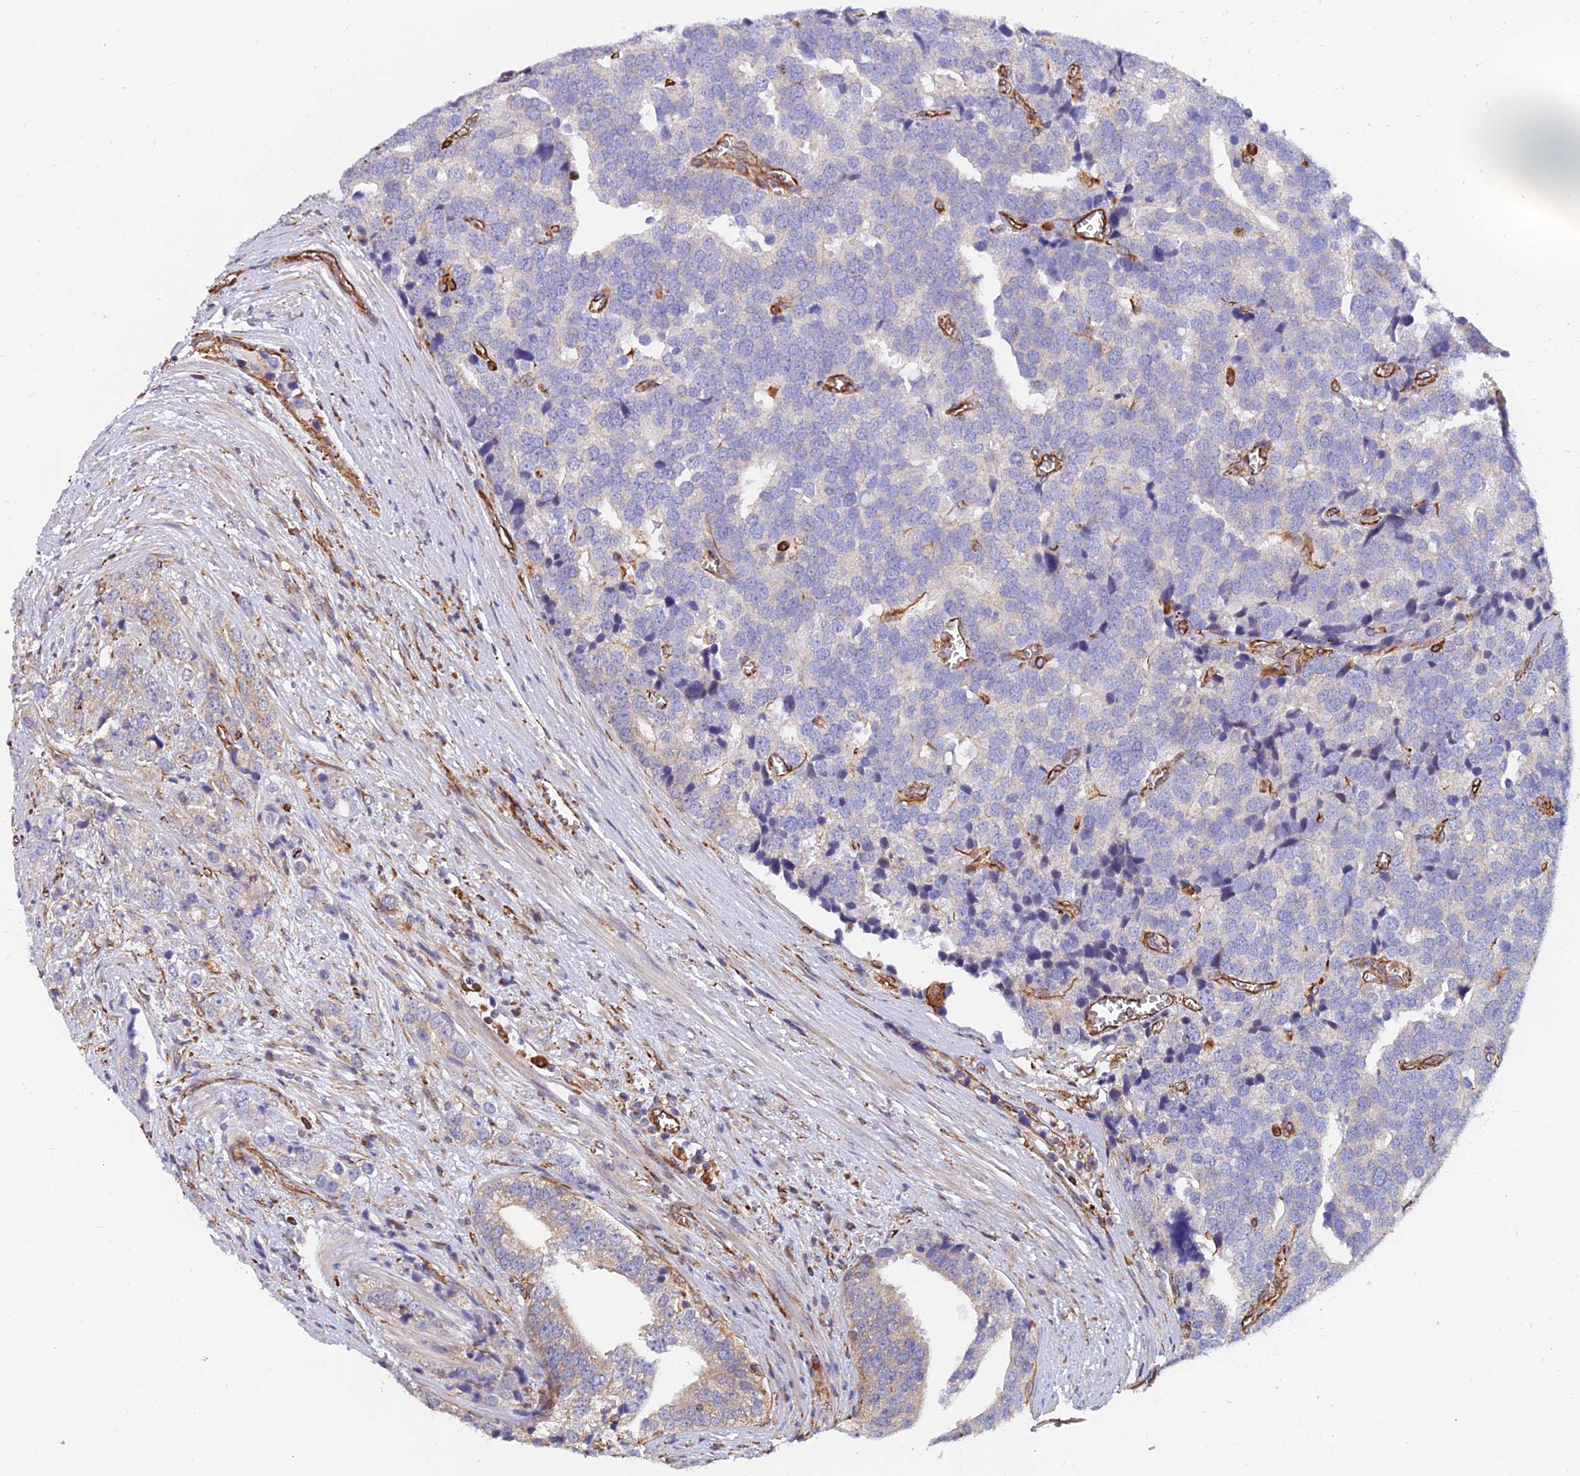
{"staining": {"intensity": "negative", "quantity": "none", "location": "none"}, "tissue": "prostate cancer", "cell_type": "Tumor cells", "image_type": "cancer", "snomed": [{"axis": "morphology", "description": "Adenocarcinoma, High grade"}, {"axis": "topography", "description": "Prostate"}], "caption": "Protein analysis of prostate cancer reveals no significant staining in tumor cells. (DAB immunohistochemistry with hematoxylin counter stain).", "gene": "CDK18", "patient": {"sex": "male", "age": 71}}